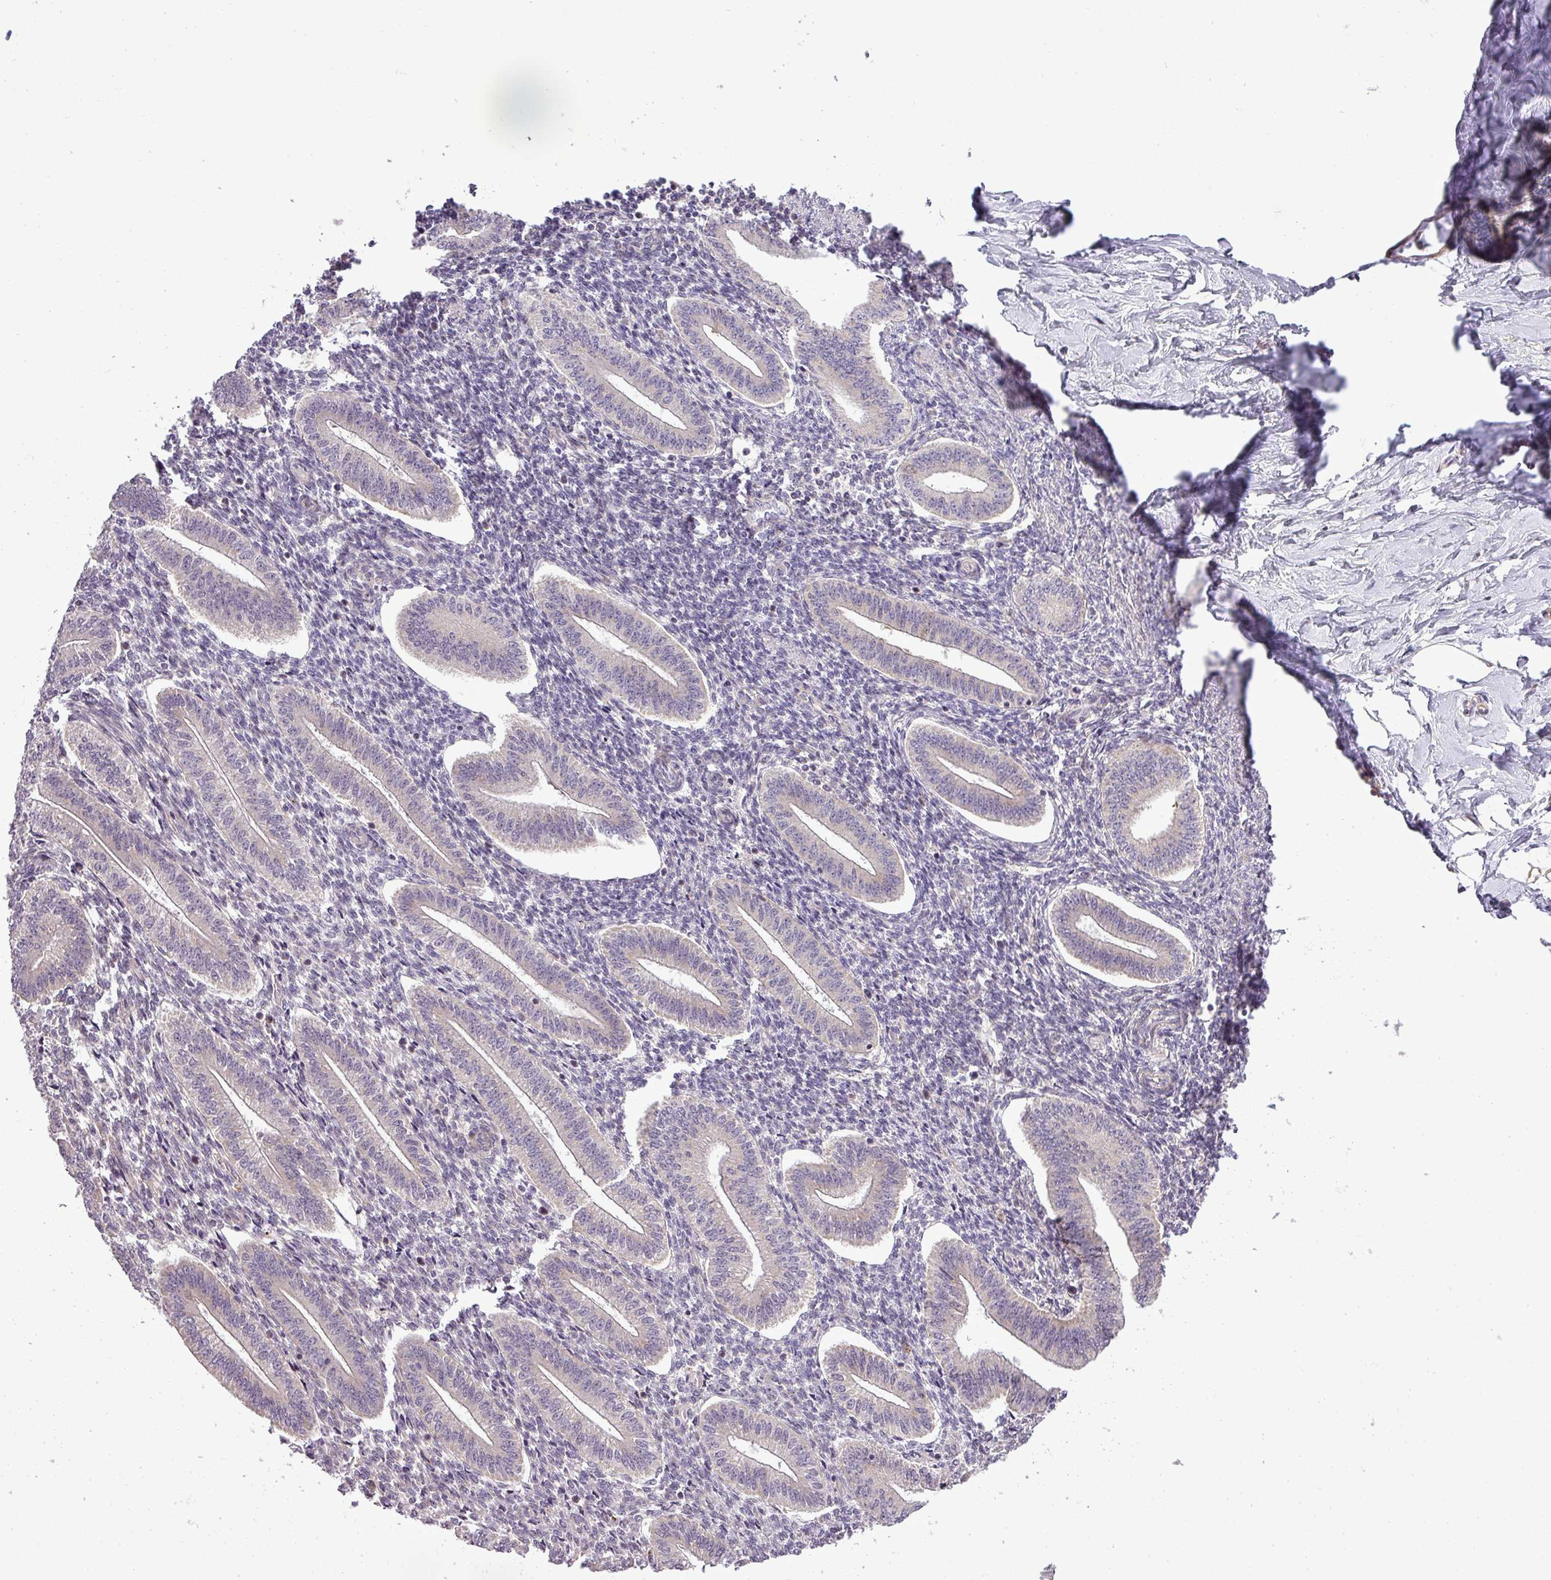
{"staining": {"intensity": "negative", "quantity": "none", "location": "none"}, "tissue": "endometrium", "cell_type": "Cells in endometrial stroma", "image_type": "normal", "snomed": [{"axis": "morphology", "description": "Normal tissue, NOS"}, {"axis": "topography", "description": "Endometrium"}], "caption": "Cells in endometrial stroma show no significant protein expression in benign endometrium. The staining was performed using DAB to visualize the protein expression in brown, while the nuclei were stained in blue with hematoxylin (Magnification: 20x).", "gene": "ZDHHC1", "patient": {"sex": "female", "age": 34}}